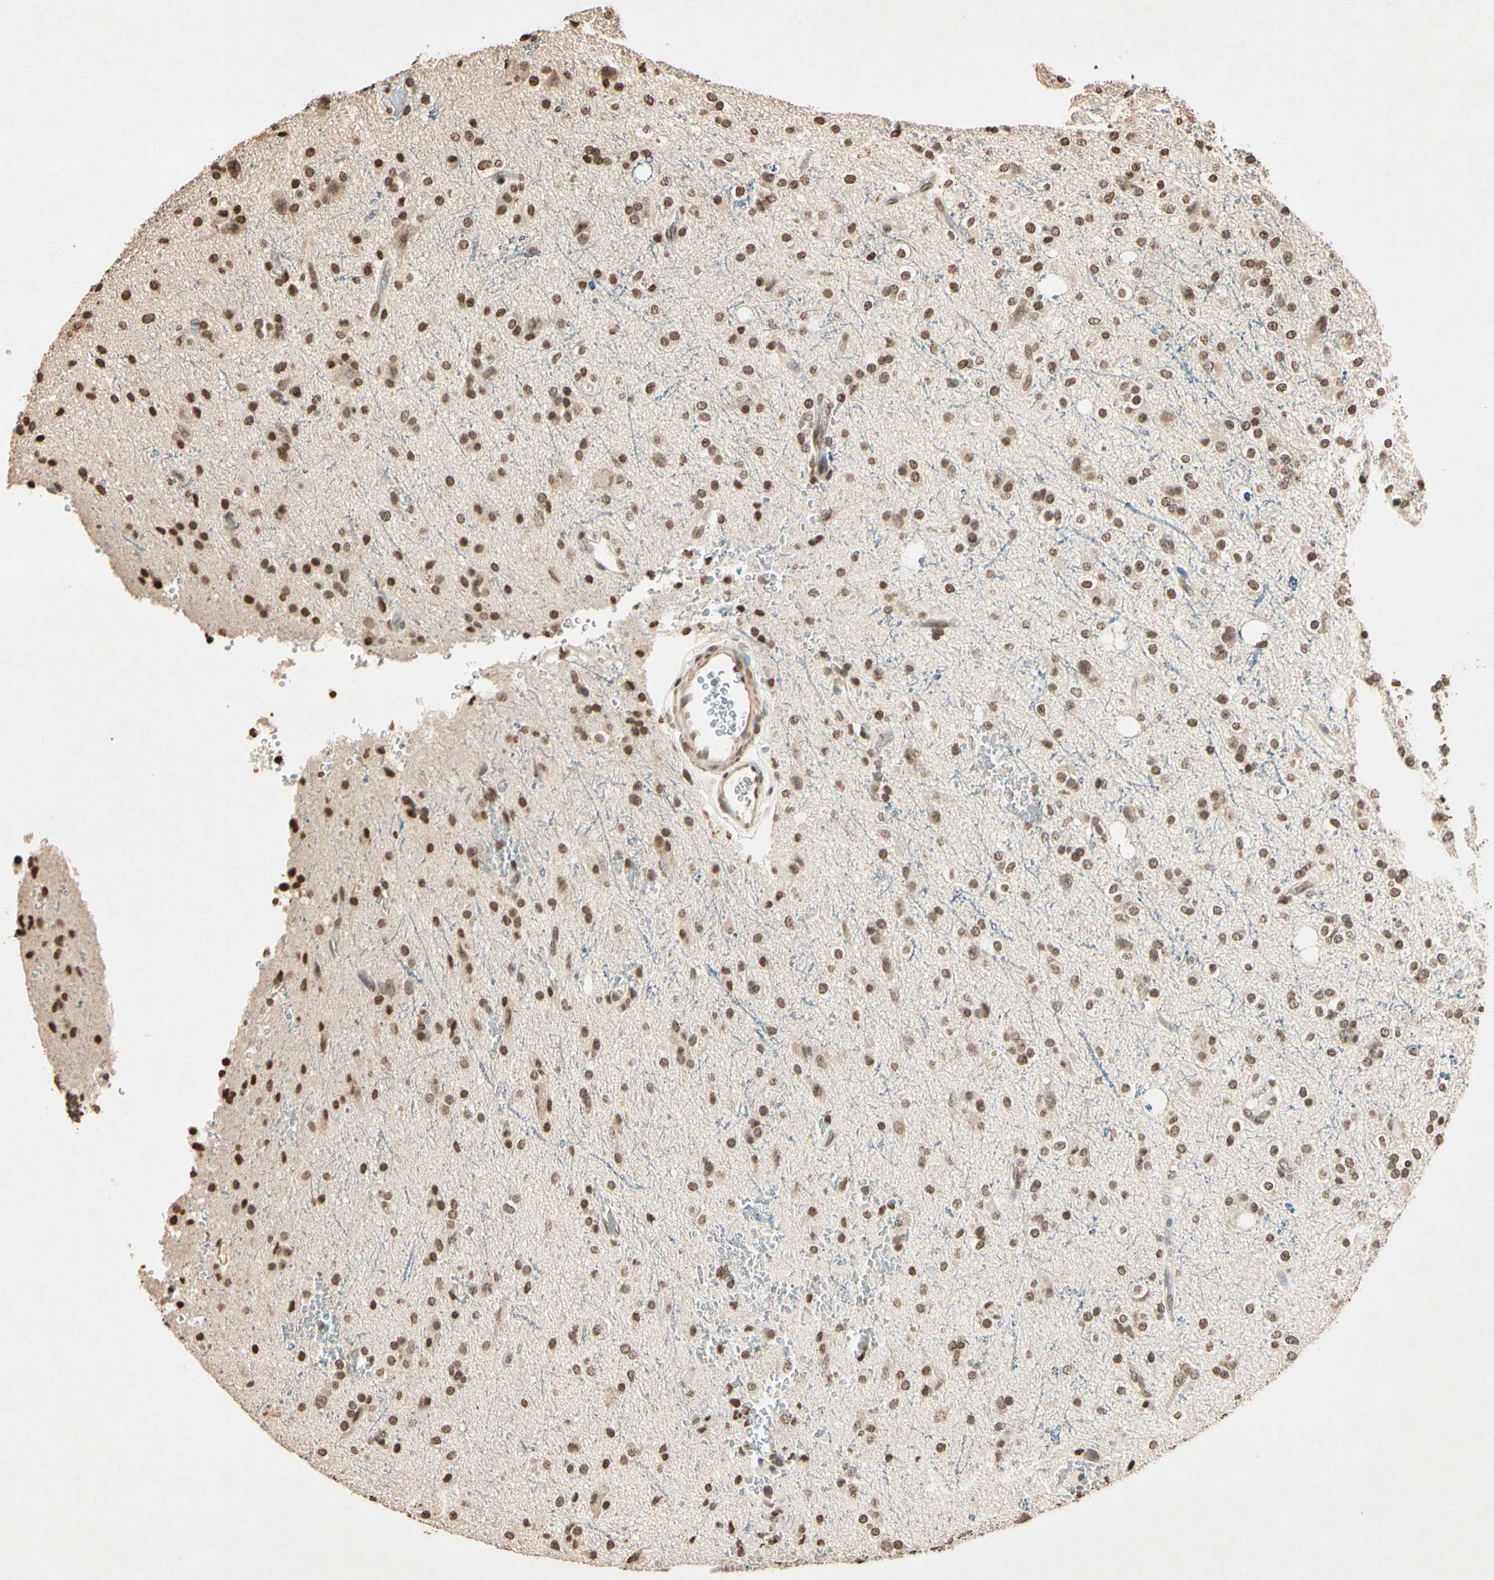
{"staining": {"intensity": "moderate", "quantity": ">75%", "location": "nuclear"}, "tissue": "glioma", "cell_type": "Tumor cells", "image_type": "cancer", "snomed": [{"axis": "morphology", "description": "Glioma, malignant, High grade"}, {"axis": "topography", "description": "Brain"}], "caption": "Protein analysis of glioma tissue shows moderate nuclear expression in approximately >75% of tumor cells. (brown staining indicates protein expression, while blue staining denotes nuclei).", "gene": "TOP1", "patient": {"sex": "male", "age": 47}}